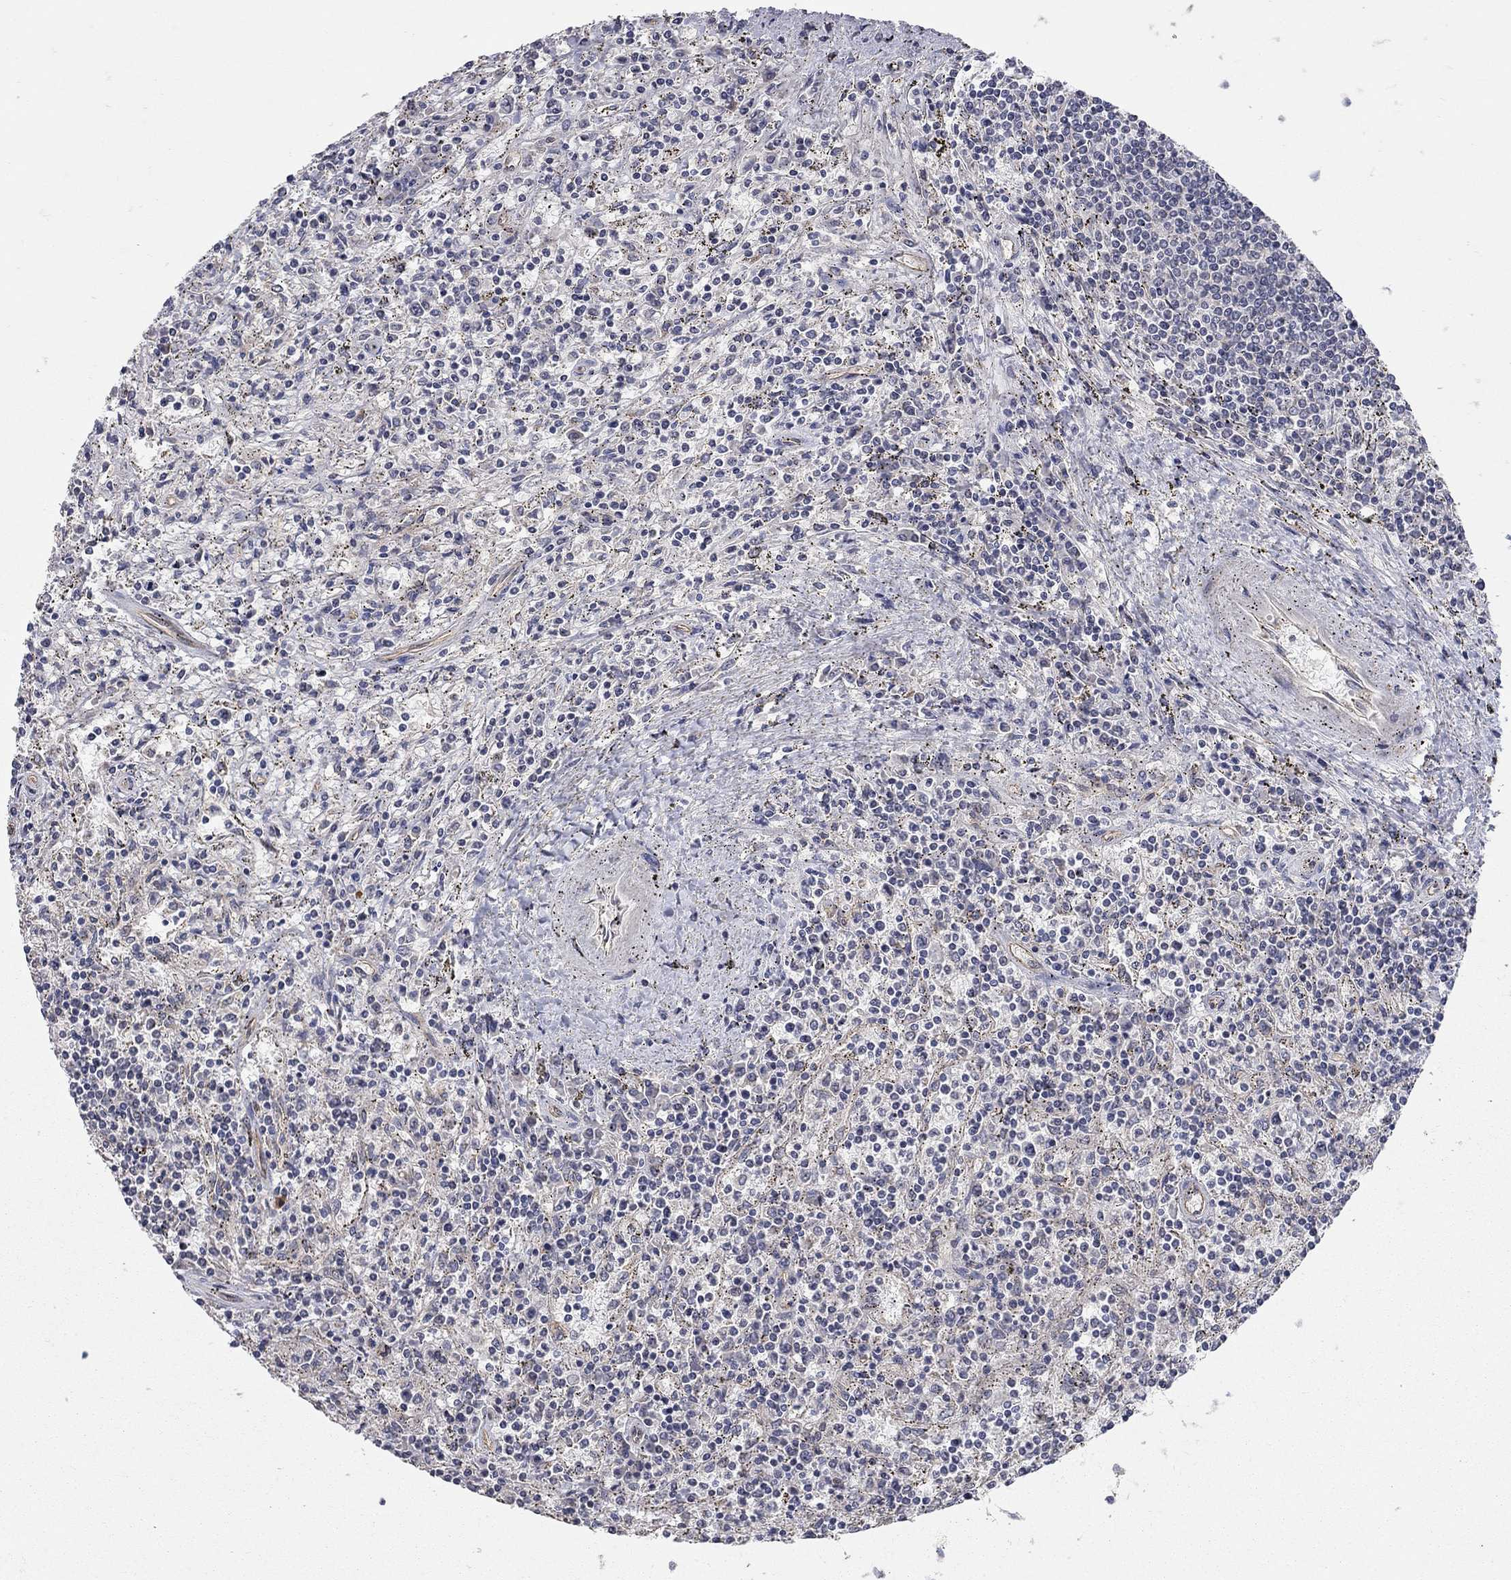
{"staining": {"intensity": "negative", "quantity": "none", "location": "none"}, "tissue": "lymphoma", "cell_type": "Tumor cells", "image_type": "cancer", "snomed": [{"axis": "morphology", "description": "Malignant lymphoma, non-Hodgkin's type, Low grade"}, {"axis": "topography", "description": "Spleen"}], "caption": "The micrograph shows no staining of tumor cells in malignant lymphoma, non-Hodgkin's type (low-grade).", "gene": "WASF3", "patient": {"sex": "male", "age": 62}}